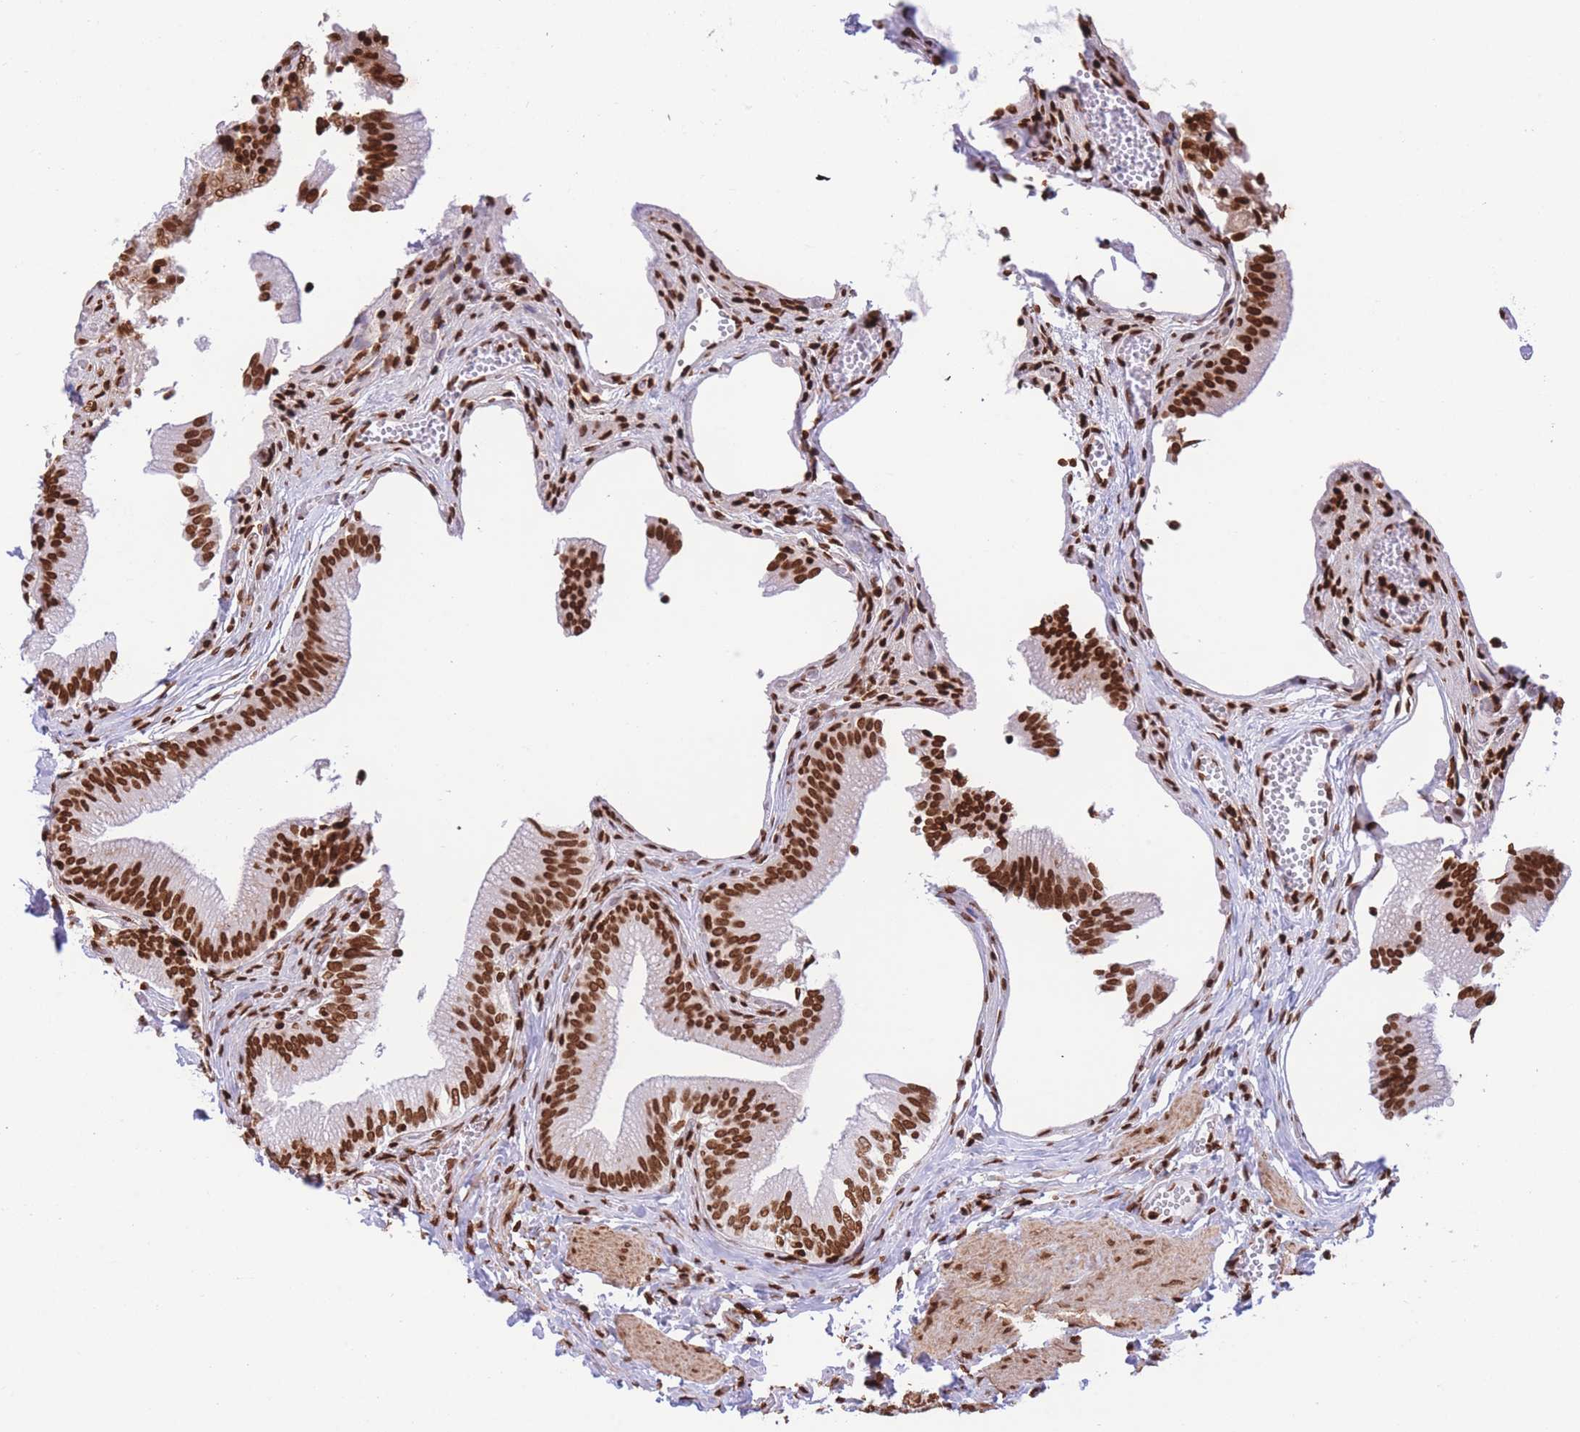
{"staining": {"intensity": "strong", "quantity": ">75%", "location": "nuclear"}, "tissue": "gallbladder", "cell_type": "Glandular cells", "image_type": "normal", "snomed": [{"axis": "morphology", "description": "Normal tissue, NOS"}, {"axis": "topography", "description": "Gallbladder"}, {"axis": "topography", "description": "Peripheral nerve tissue"}], "caption": "Approximately >75% of glandular cells in unremarkable human gallbladder exhibit strong nuclear protein positivity as visualized by brown immunohistochemical staining.", "gene": "H2BC10", "patient": {"sex": "male", "age": 17}}